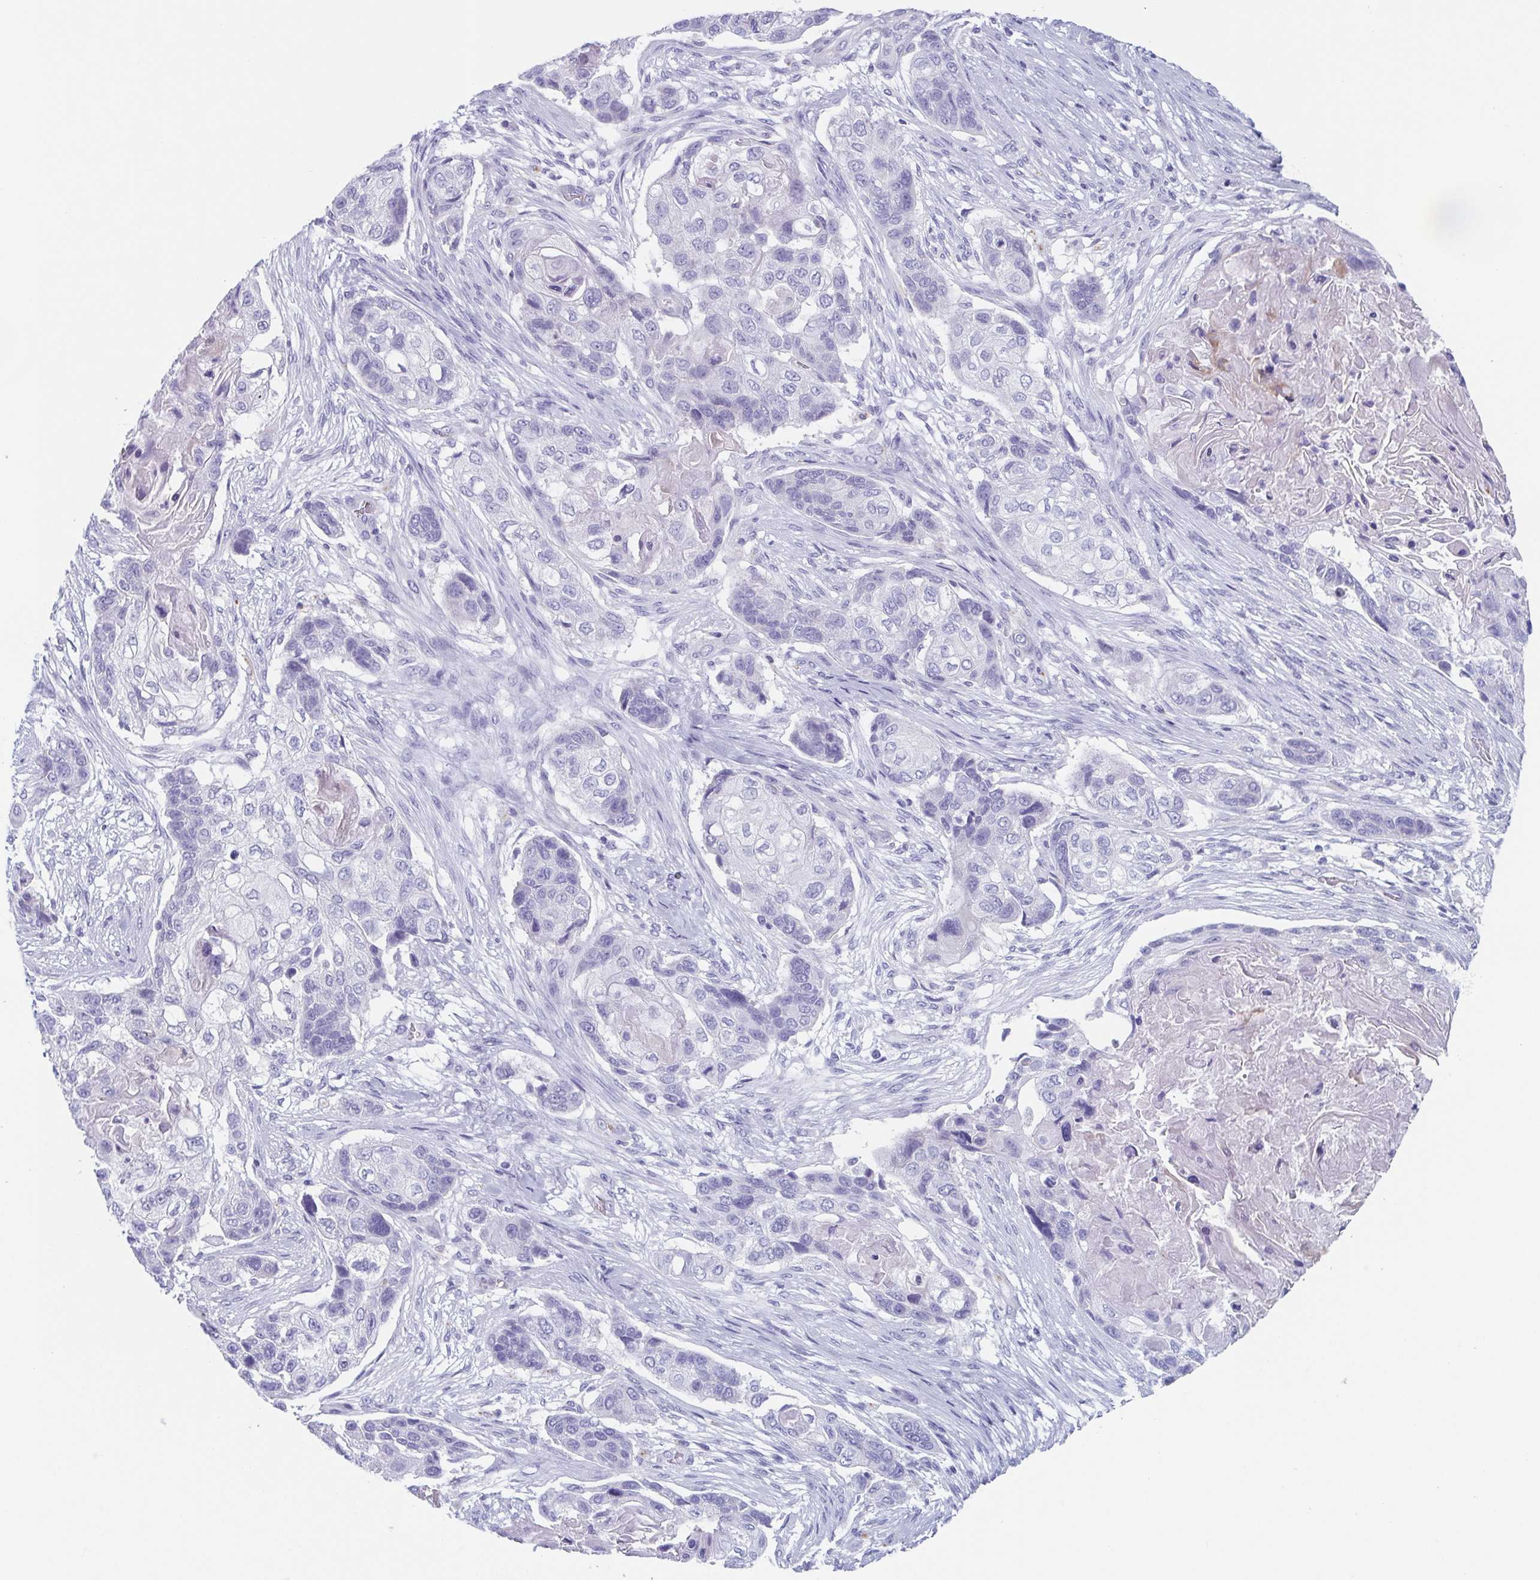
{"staining": {"intensity": "negative", "quantity": "none", "location": "none"}, "tissue": "lung cancer", "cell_type": "Tumor cells", "image_type": "cancer", "snomed": [{"axis": "morphology", "description": "Squamous cell carcinoma, NOS"}, {"axis": "topography", "description": "Lung"}], "caption": "Immunohistochemical staining of squamous cell carcinoma (lung) shows no significant expression in tumor cells. (DAB (3,3'-diaminobenzidine) IHC visualized using brightfield microscopy, high magnification).", "gene": "LYRM2", "patient": {"sex": "male", "age": 69}}